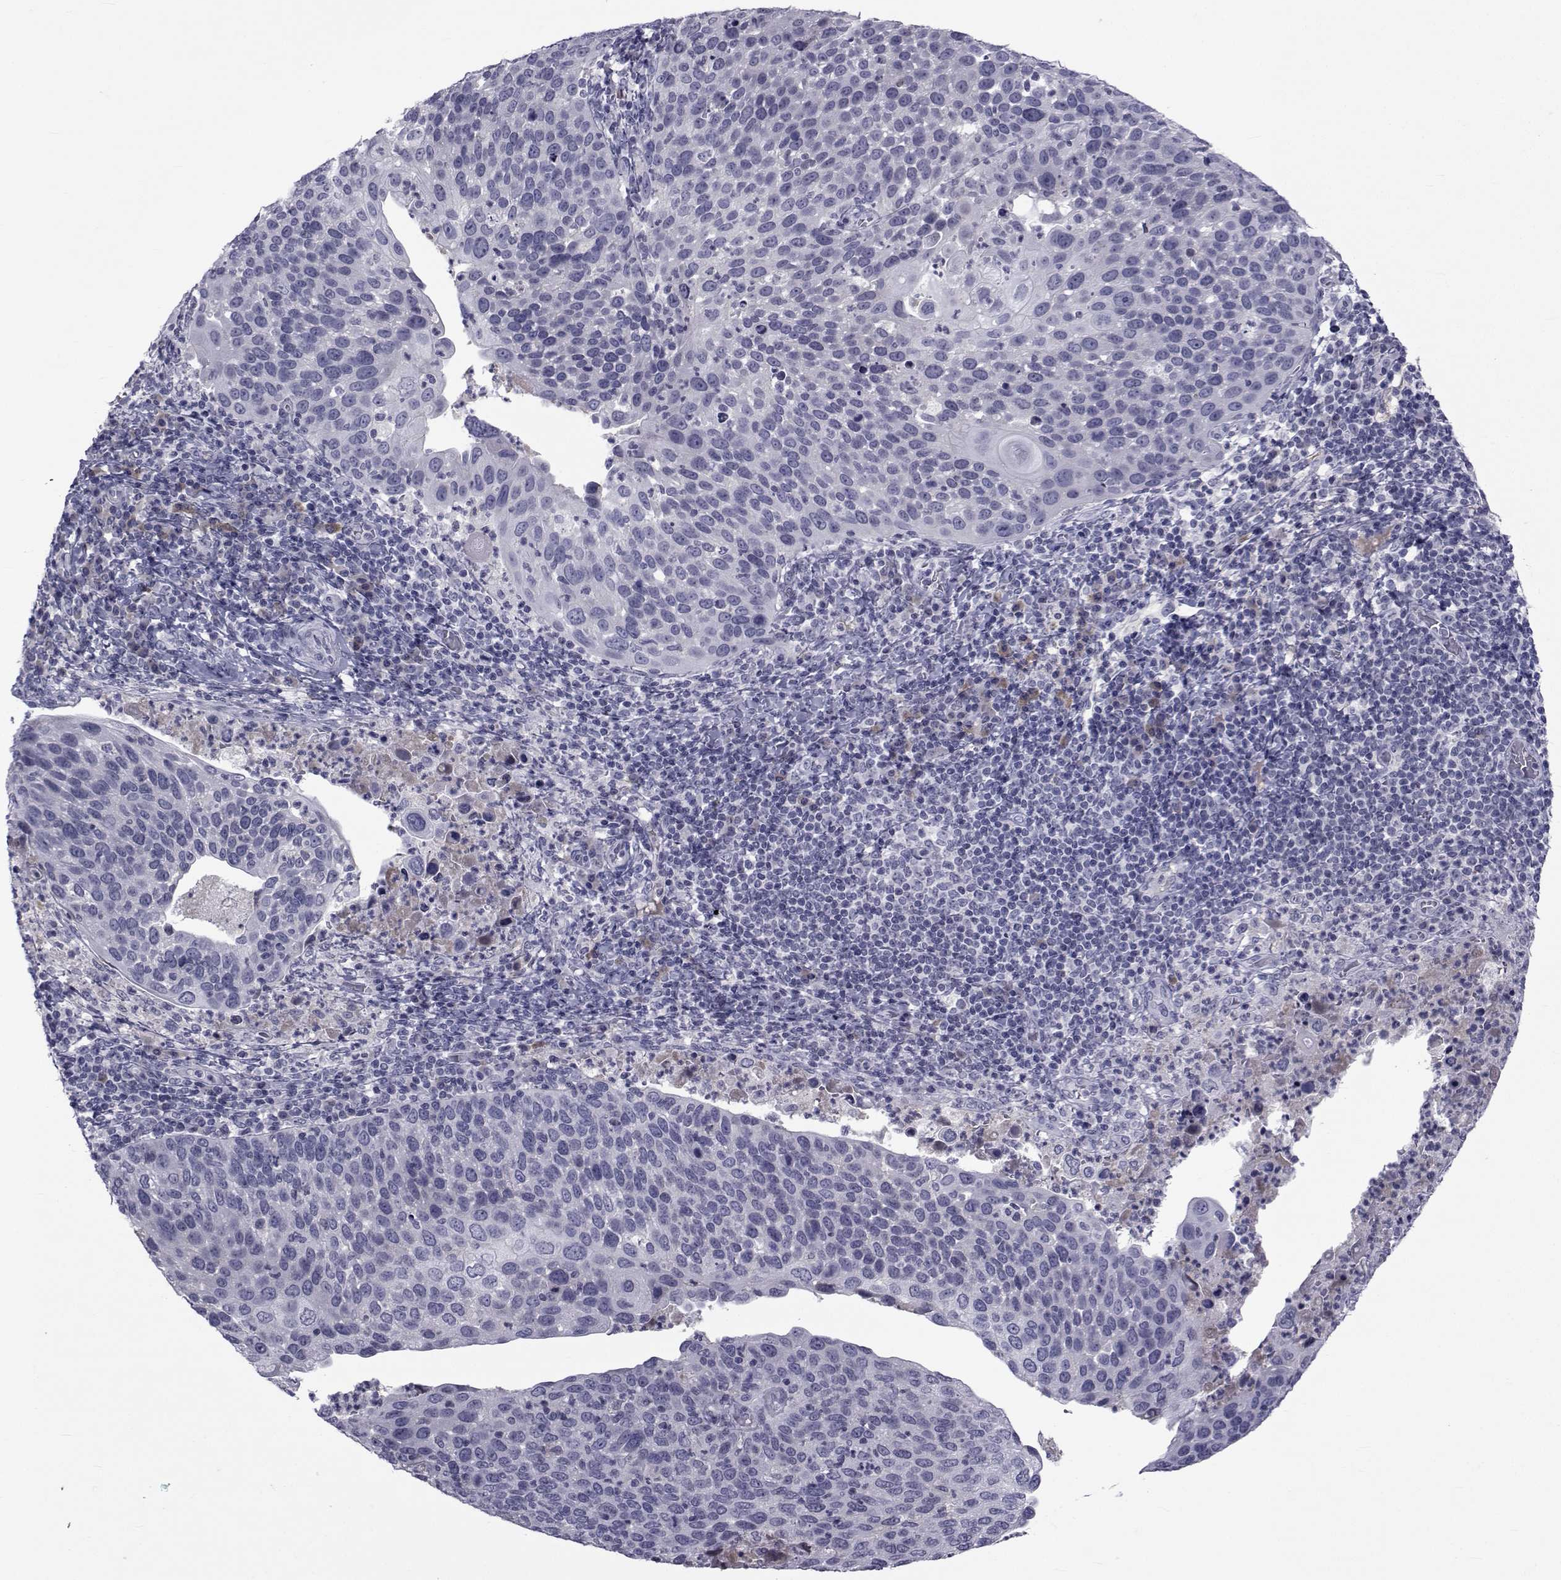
{"staining": {"intensity": "negative", "quantity": "none", "location": "none"}, "tissue": "cervical cancer", "cell_type": "Tumor cells", "image_type": "cancer", "snomed": [{"axis": "morphology", "description": "Squamous cell carcinoma, NOS"}, {"axis": "topography", "description": "Cervix"}], "caption": "This micrograph is of cervical cancer stained with immunohistochemistry (IHC) to label a protein in brown with the nuclei are counter-stained blue. There is no staining in tumor cells.", "gene": "PAX2", "patient": {"sex": "female", "age": 54}}